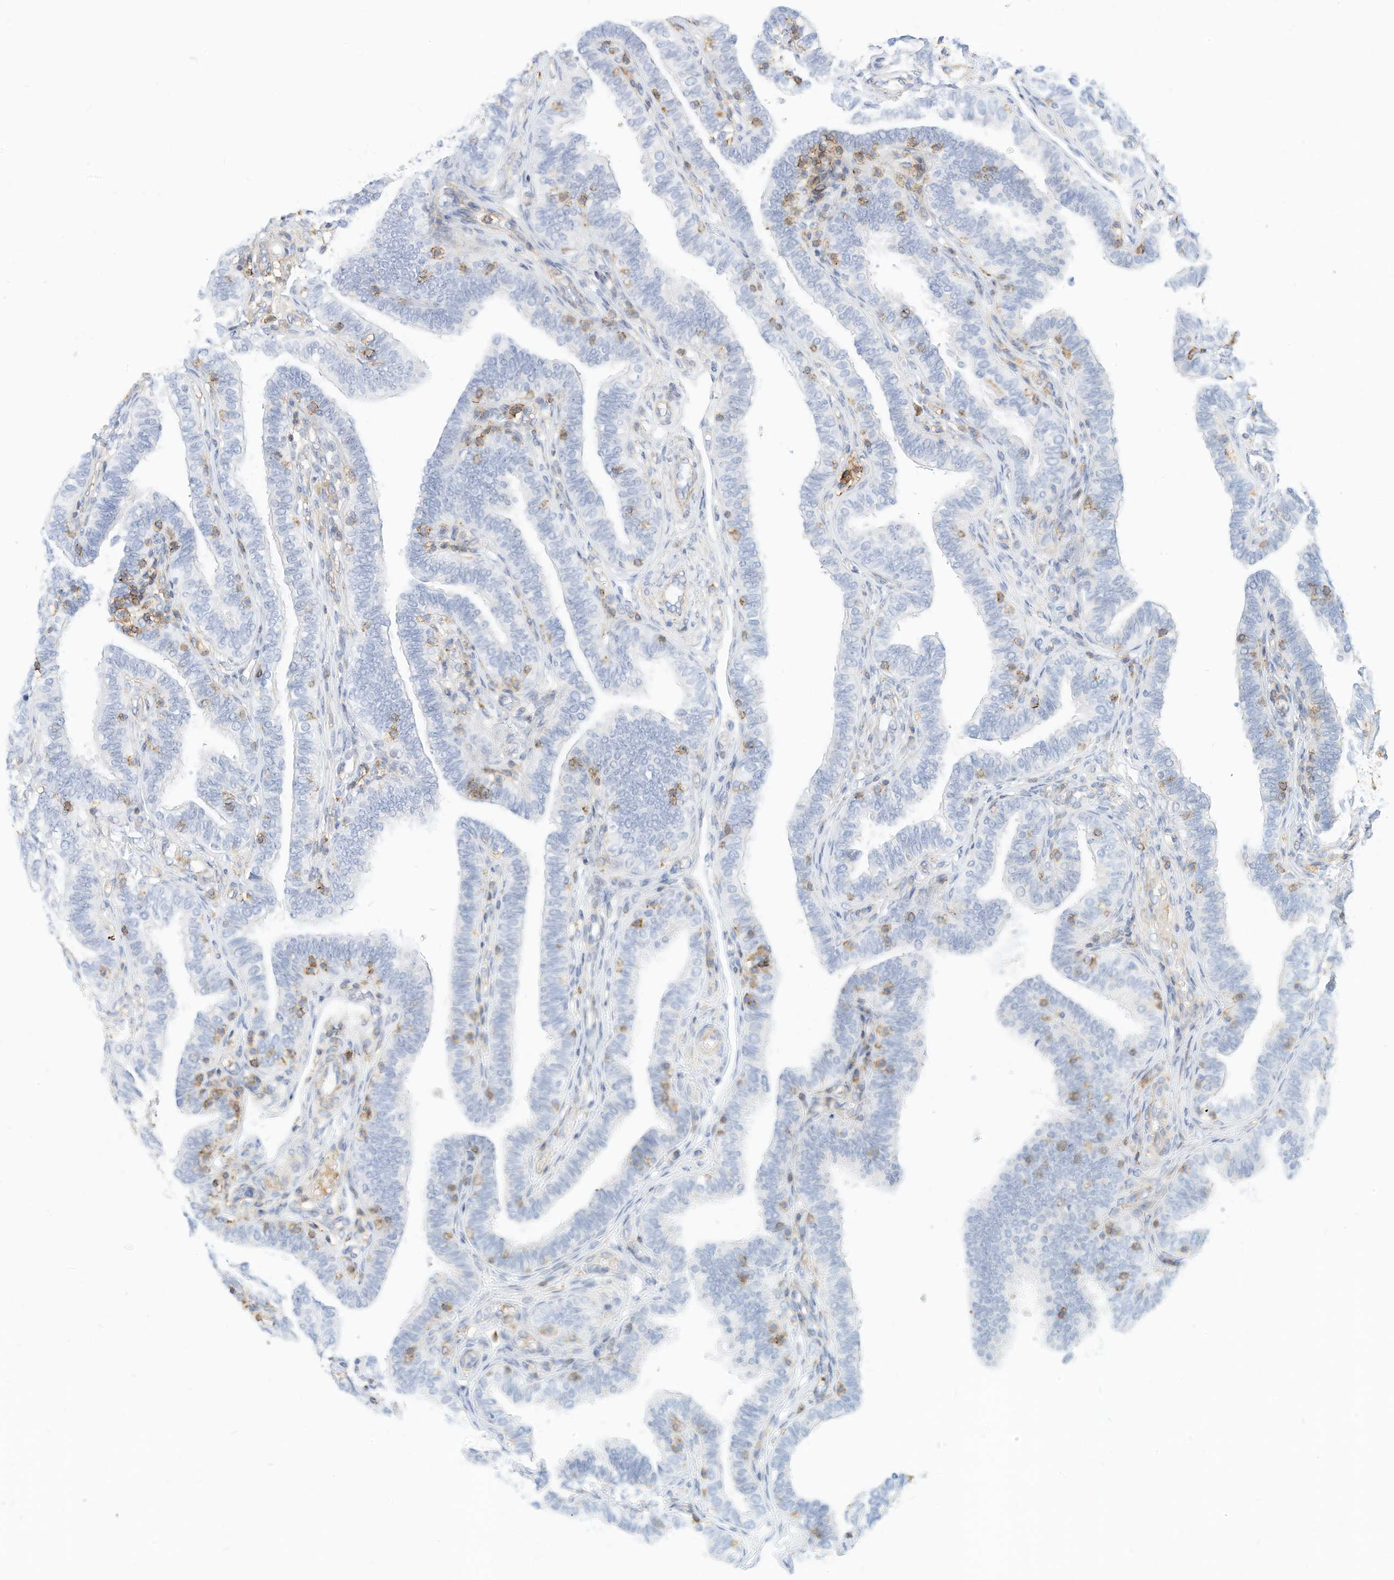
{"staining": {"intensity": "negative", "quantity": "none", "location": "none"}, "tissue": "fallopian tube", "cell_type": "Glandular cells", "image_type": "normal", "snomed": [{"axis": "morphology", "description": "Normal tissue, NOS"}, {"axis": "topography", "description": "Fallopian tube"}], "caption": "The histopathology image displays no significant positivity in glandular cells of fallopian tube.", "gene": "TXNDC9", "patient": {"sex": "female", "age": 39}}